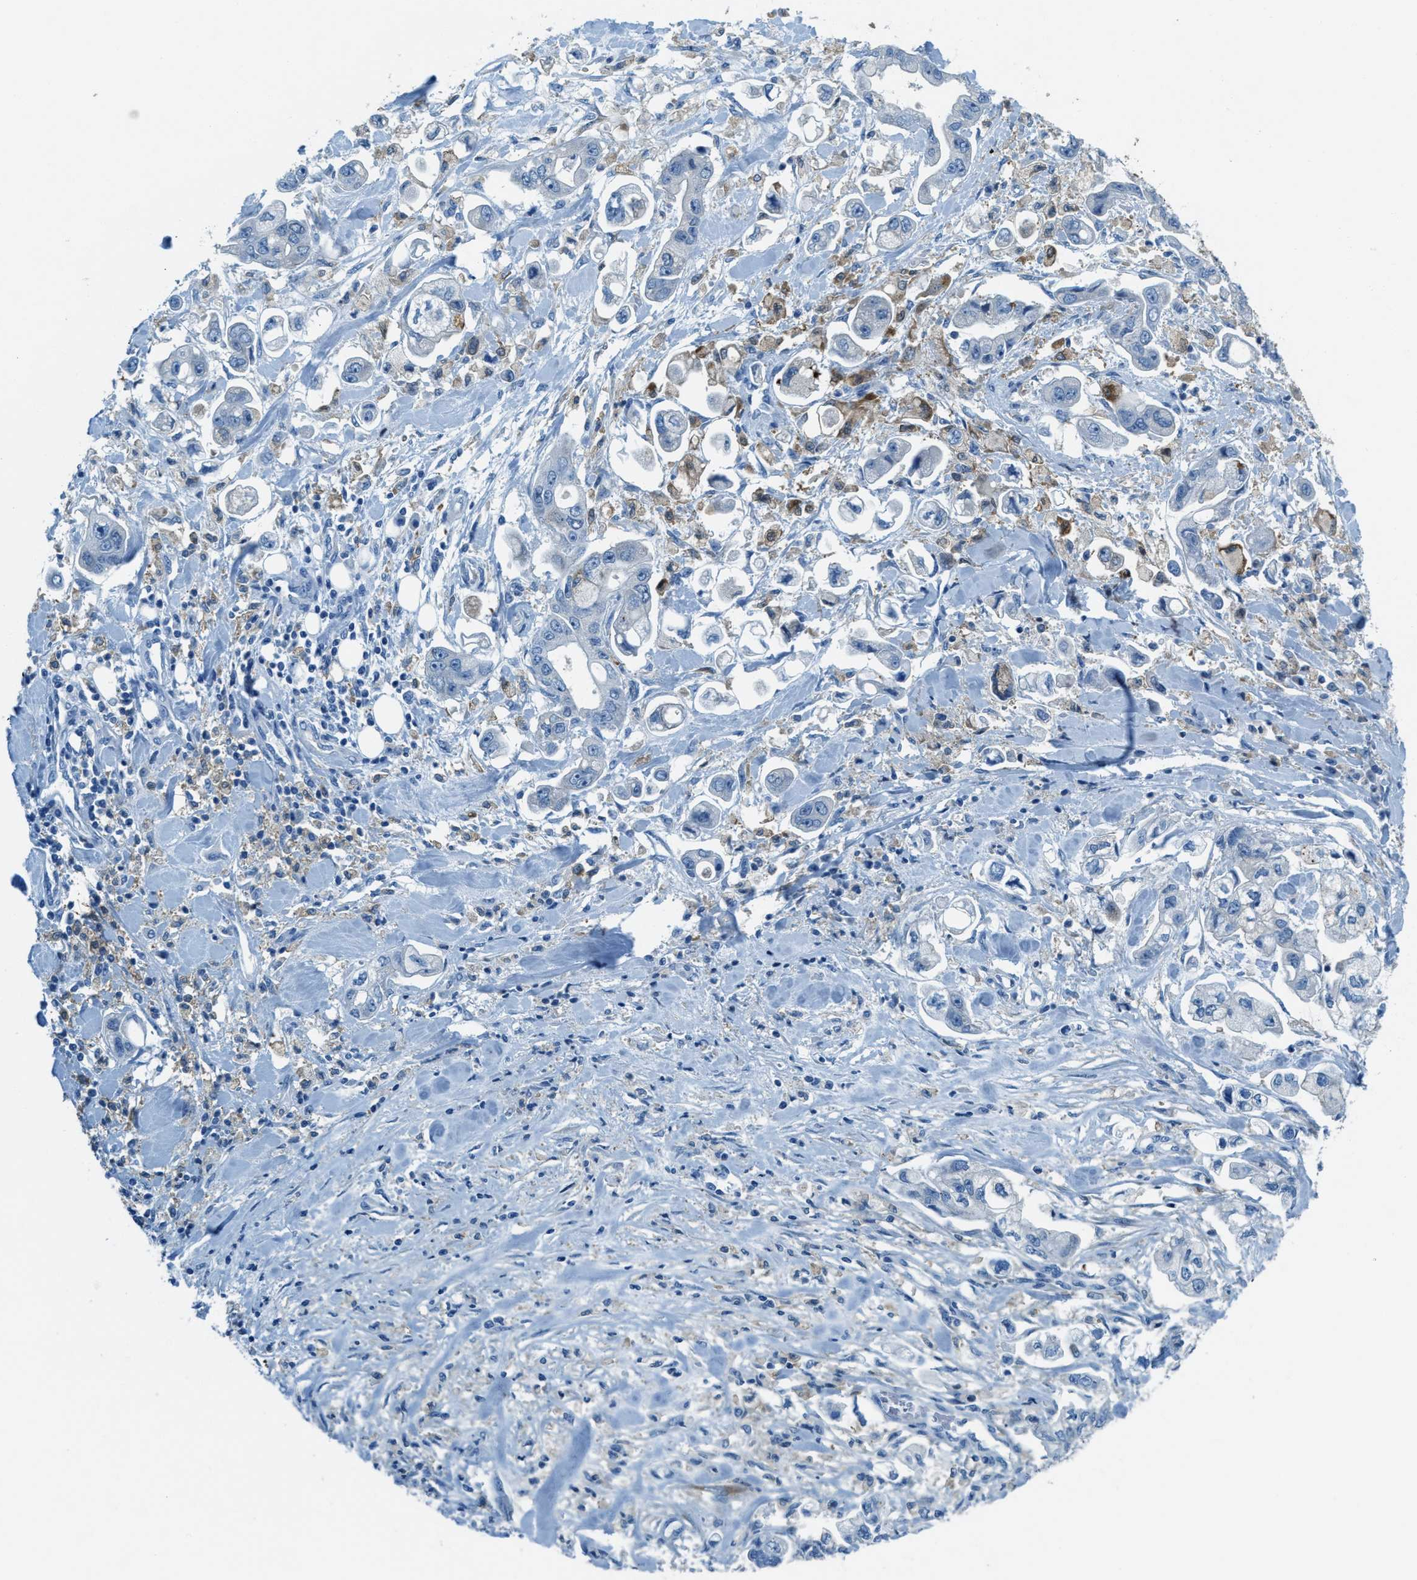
{"staining": {"intensity": "negative", "quantity": "none", "location": "none"}, "tissue": "stomach cancer", "cell_type": "Tumor cells", "image_type": "cancer", "snomed": [{"axis": "morphology", "description": "Normal tissue, NOS"}, {"axis": "morphology", "description": "Adenocarcinoma, NOS"}, {"axis": "topography", "description": "Stomach"}], "caption": "High magnification brightfield microscopy of stomach cancer (adenocarcinoma) stained with DAB (3,3'-diaminobenzidine) (brown) and counterstained with hematoxylin (blue): tumor cells show no significant positivity. The staining was performed using DAB to visualize the protein expression in brown, while the nuclei were stained in blue with hematoxylin (Magnification: 20x).", "gene": "MATCAP2", "patient": {"sex": "male", "age": 62}}